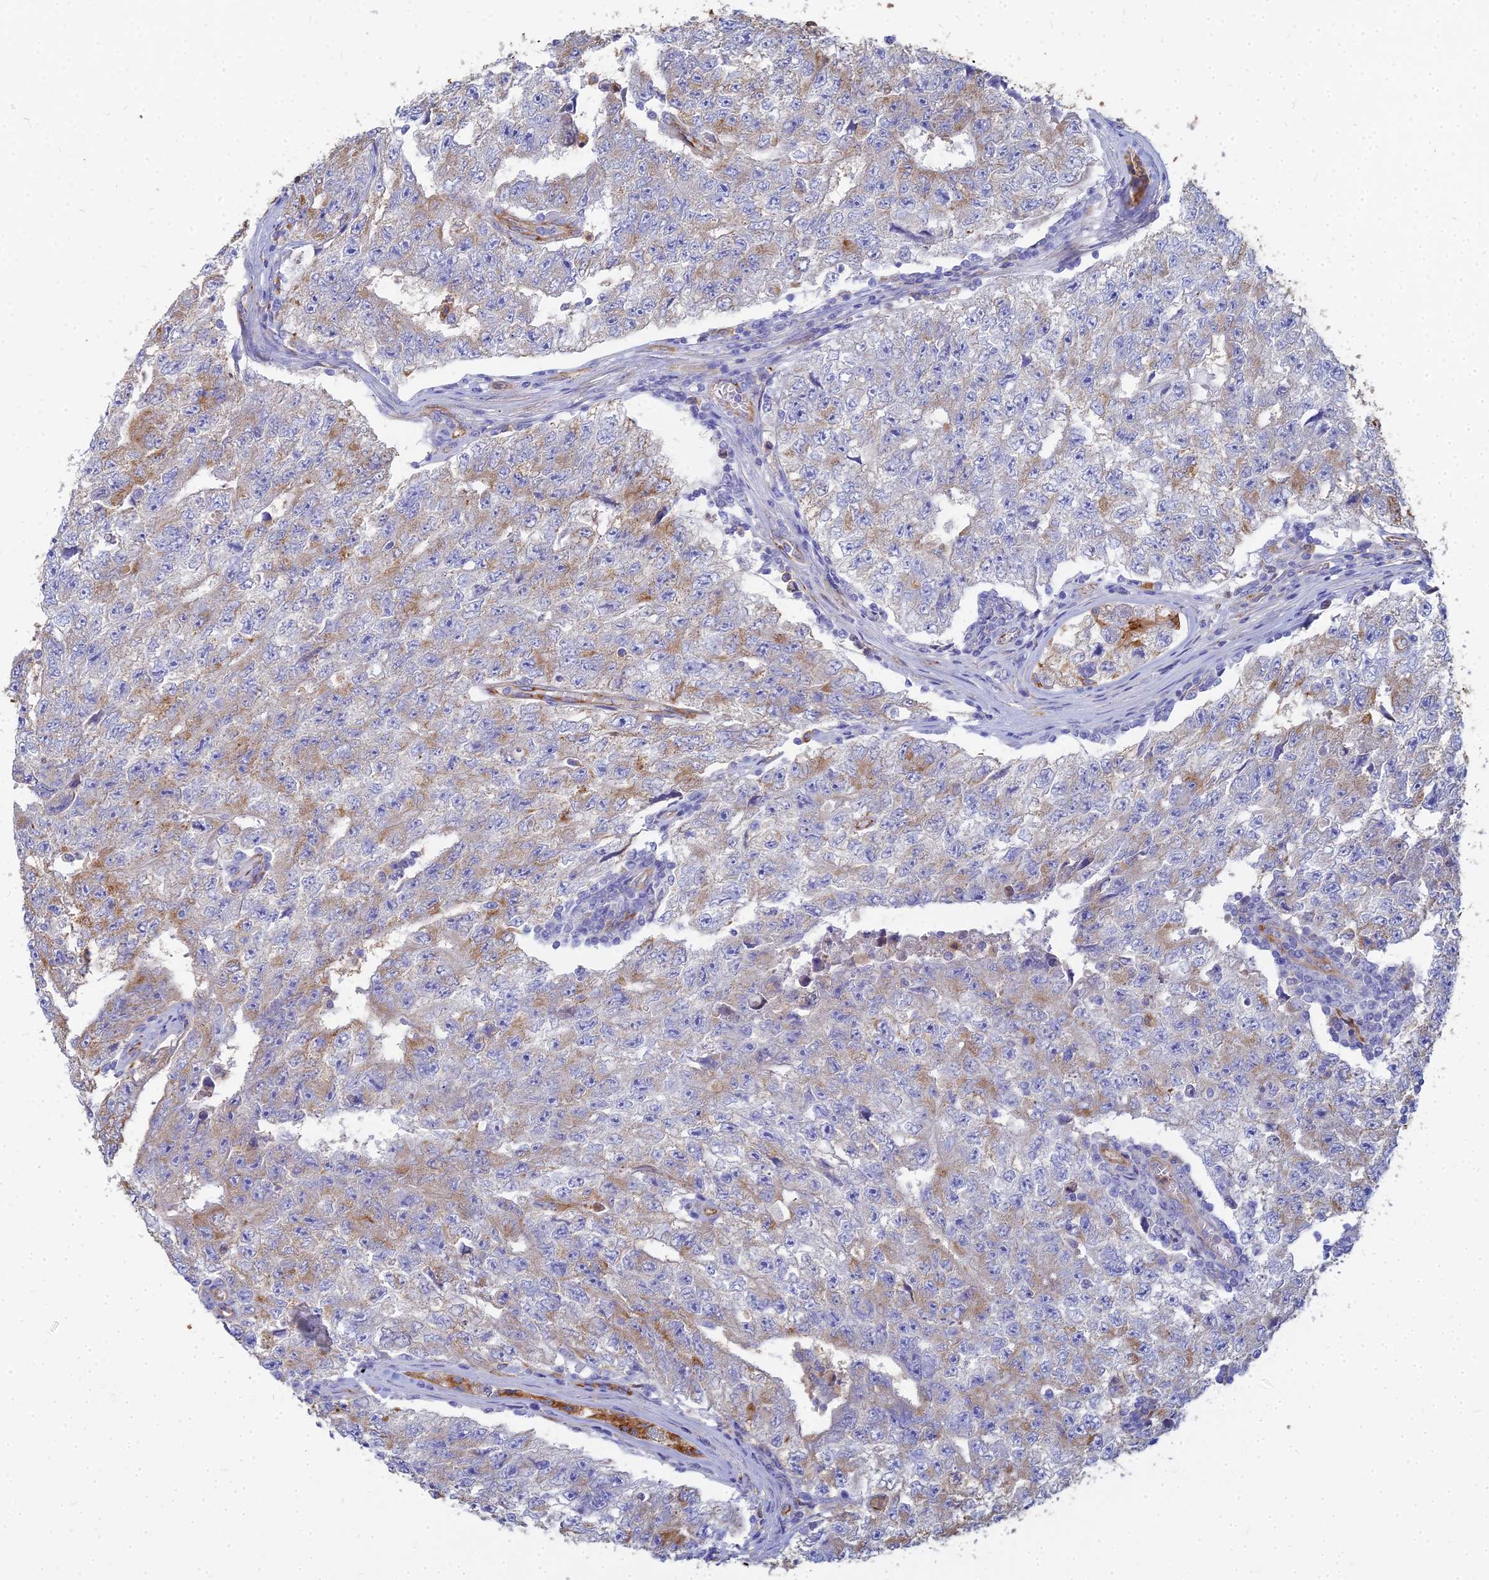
{"staining": {"intensity": "moderate", "quantity": "25%-75%", "location": "cytoplasmic/membranous"}, "tissue": "testis cancer", "cell_type": "Tumor cells", "image_type": "cancer", "snomed": [{"axis": "morphology", "description": "Carcinoma, Embryonal, NOS"}, {"axis": "topography", "description": "Testis"}], "caption": "Testis cancer stained for a protein (brown) demonstrates moderate cytoplasmic/membranous positive positivity in approximately 25%-75% of tumor cells.", "gene": "VAT1", "patient": {"sex": "male", "age": 17}}